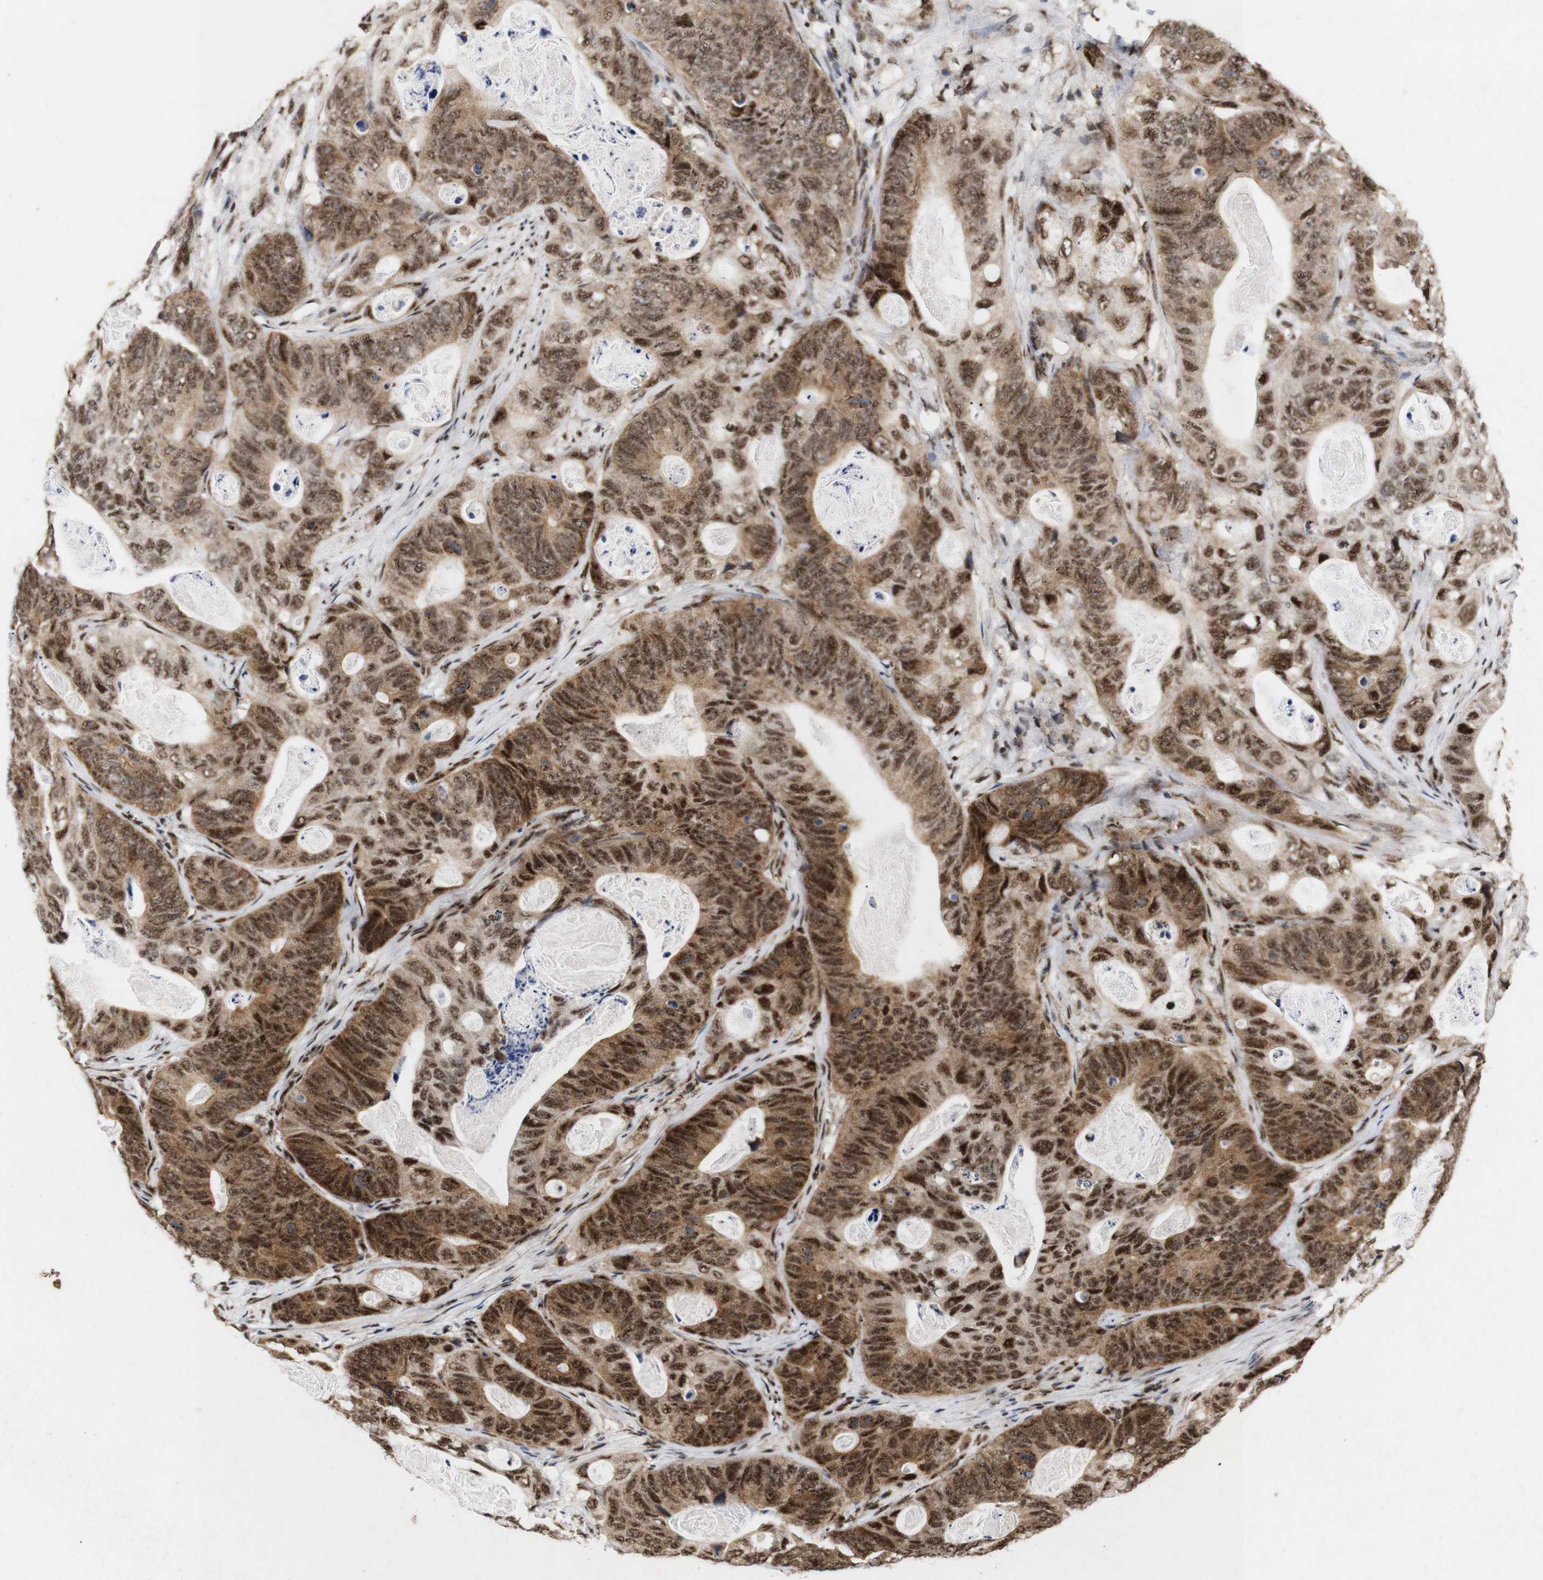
{"staining": {"intensity": "moderate", "quantity": ">75%", "location": "cytoplasmic/membranous,nuclear"}, "tissue": "stomach cancer", "cell_type": "Tumor cells", "image_type": "cancer", "snomed": [{"axis": "morphology", "description": "Adenocarcinoma, NOS"}, {"axis": "topography", "description": "Stomach"}], "caption": "Immunohistochemical staining of stomach cancer (adenocarcinoma) exhibits medium levels of moderate cytoplasmic/membranous and nuclear protein positivity in approximately >75% of tumor cells. Immunohistochemistry stains the protein of interest in brown and the nuclei are stained blue.", "gene": "PYM1", "patient": {"sex": "female", "age": 89}}